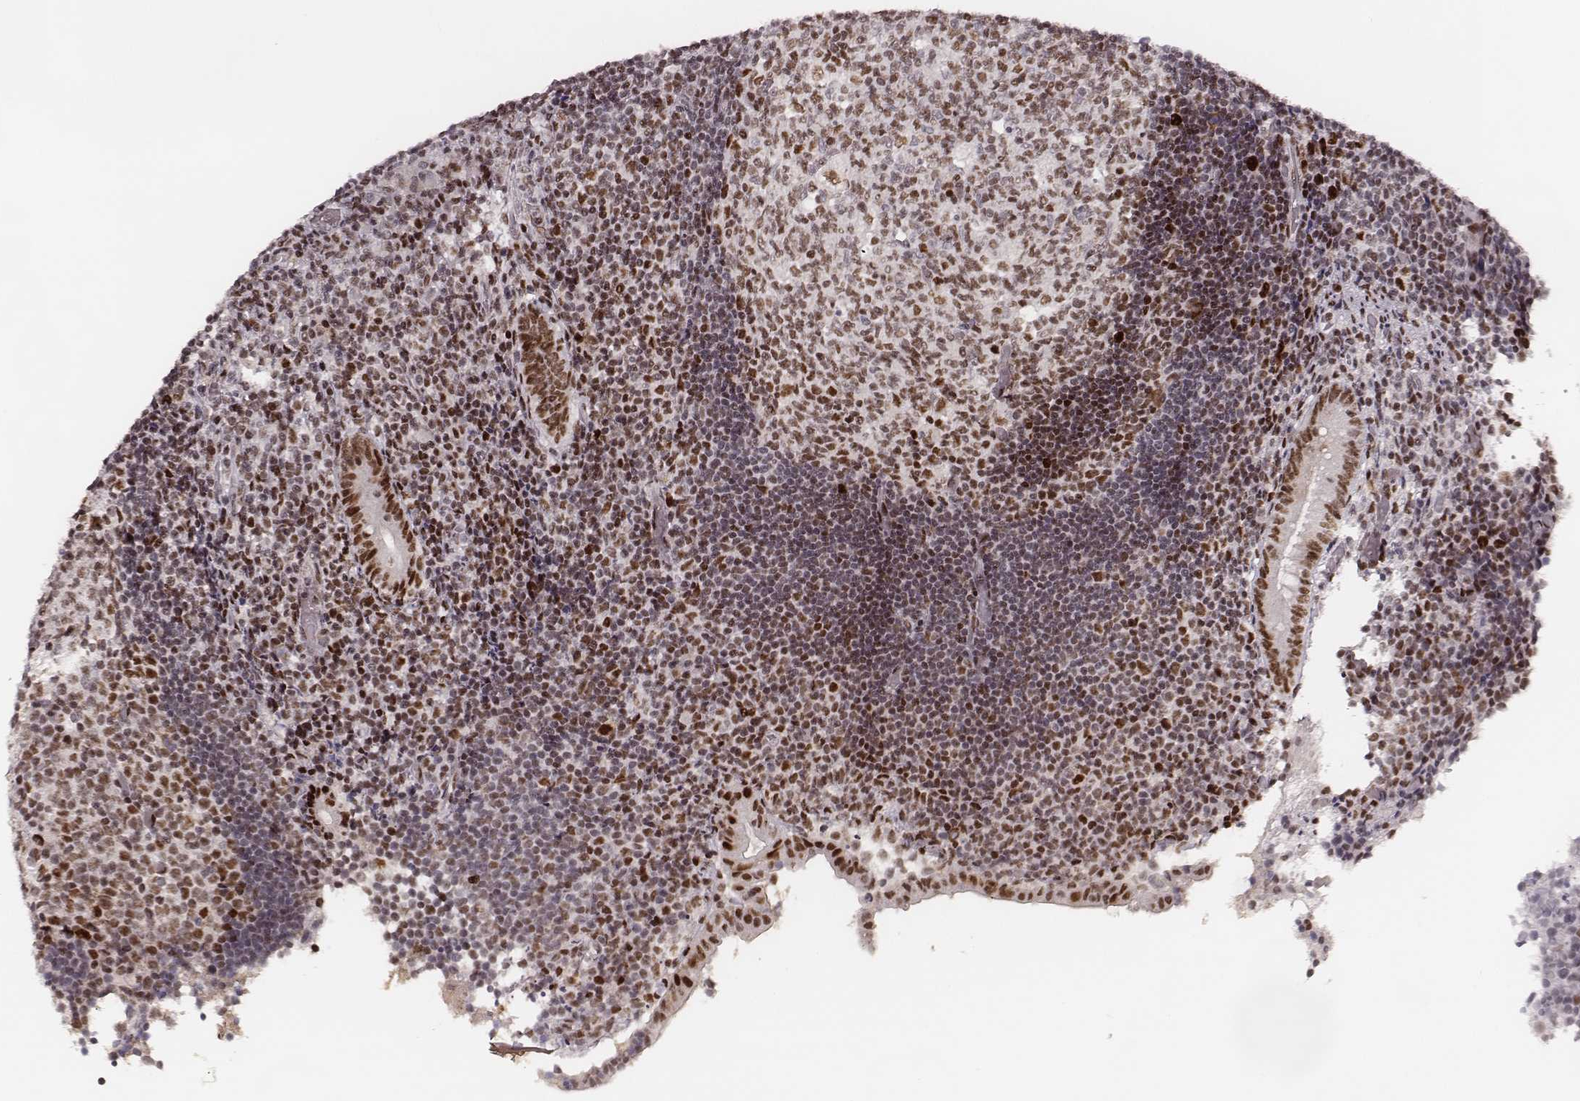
{"staining": {"intensity": "moderate", "quantity": ">75%", "location": "nuclear"}, "tissue": "appendix", "cell_type": "Glandular cells", "image_type": "normal", "snomed": [{"axis": "morphology", "description": "Normal tissue, NOS"}, {"axis": "topography", "description": "Appendix"}], "caption": "A medium amount of moderate nuclear expression is seen in about >75% of glandular cells in benign appendix.", "gene": "HNRNPC", "patient": {"sex": "female", "age": 32}}